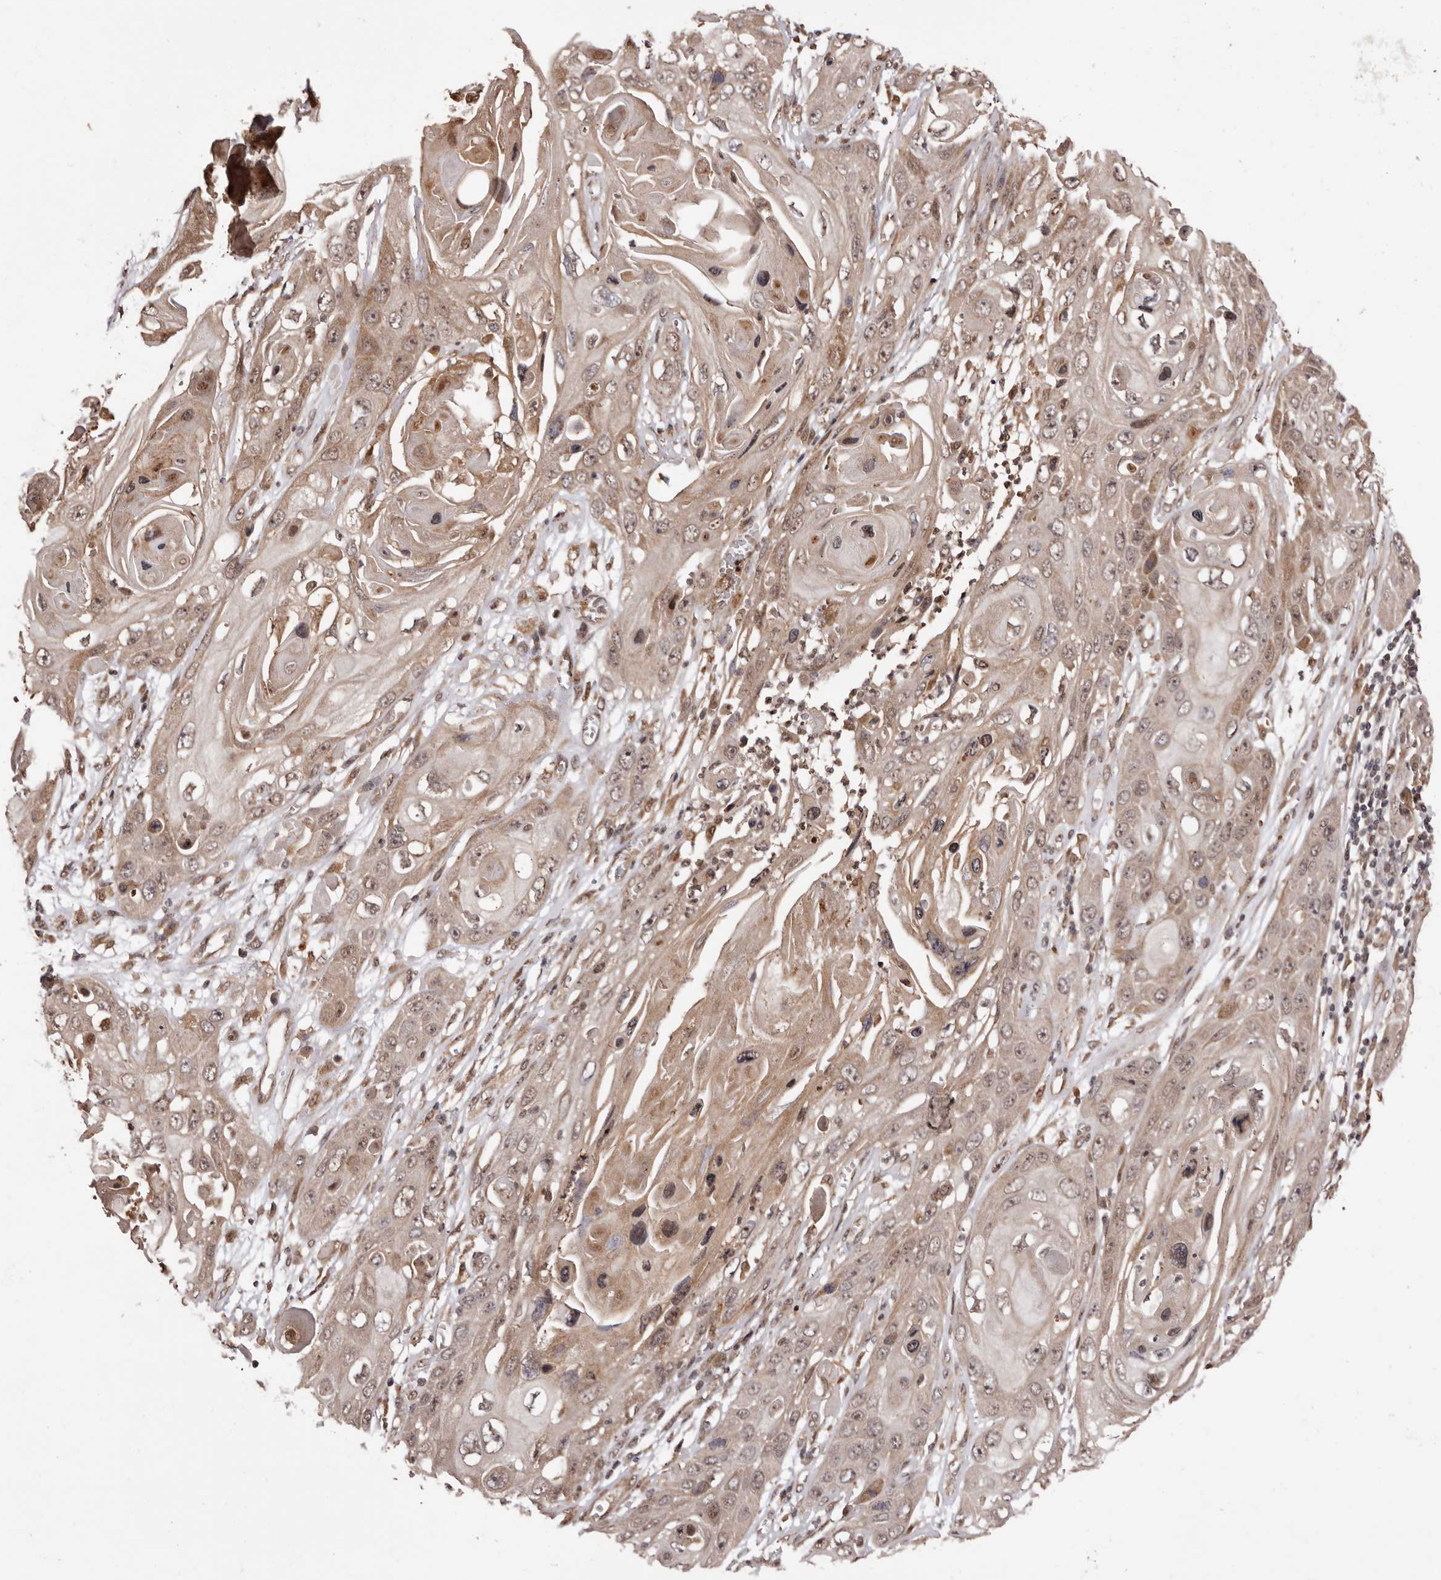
{"staining": {"intensity": "weak", "quantity": ">75%", "location": "cytoplasmic/membranous,nuclear"}, "tissue": "skin cancer", "cell_type": "Tumor cells", "image_type": "cancer", "snomed": [{"axis": "morphology", "description": "Squamous cell carcinoma, NOS"}, {"axis": "topography", "description": "Skin"}], "caption": "Immunohistochemistry histopathology image of neoplastic tissue: human squamous cell carcinoma (skin) stained using IHC reveals low levels of weak protein expression localized specifically in the cytoplasmic/membranous and nuclear of tumor cells, appearing as a cytoplasmic/membranous and nuclear brown color.", "gene": "ZCCHC7", "patient": {"sex": "male", "age": 55}}